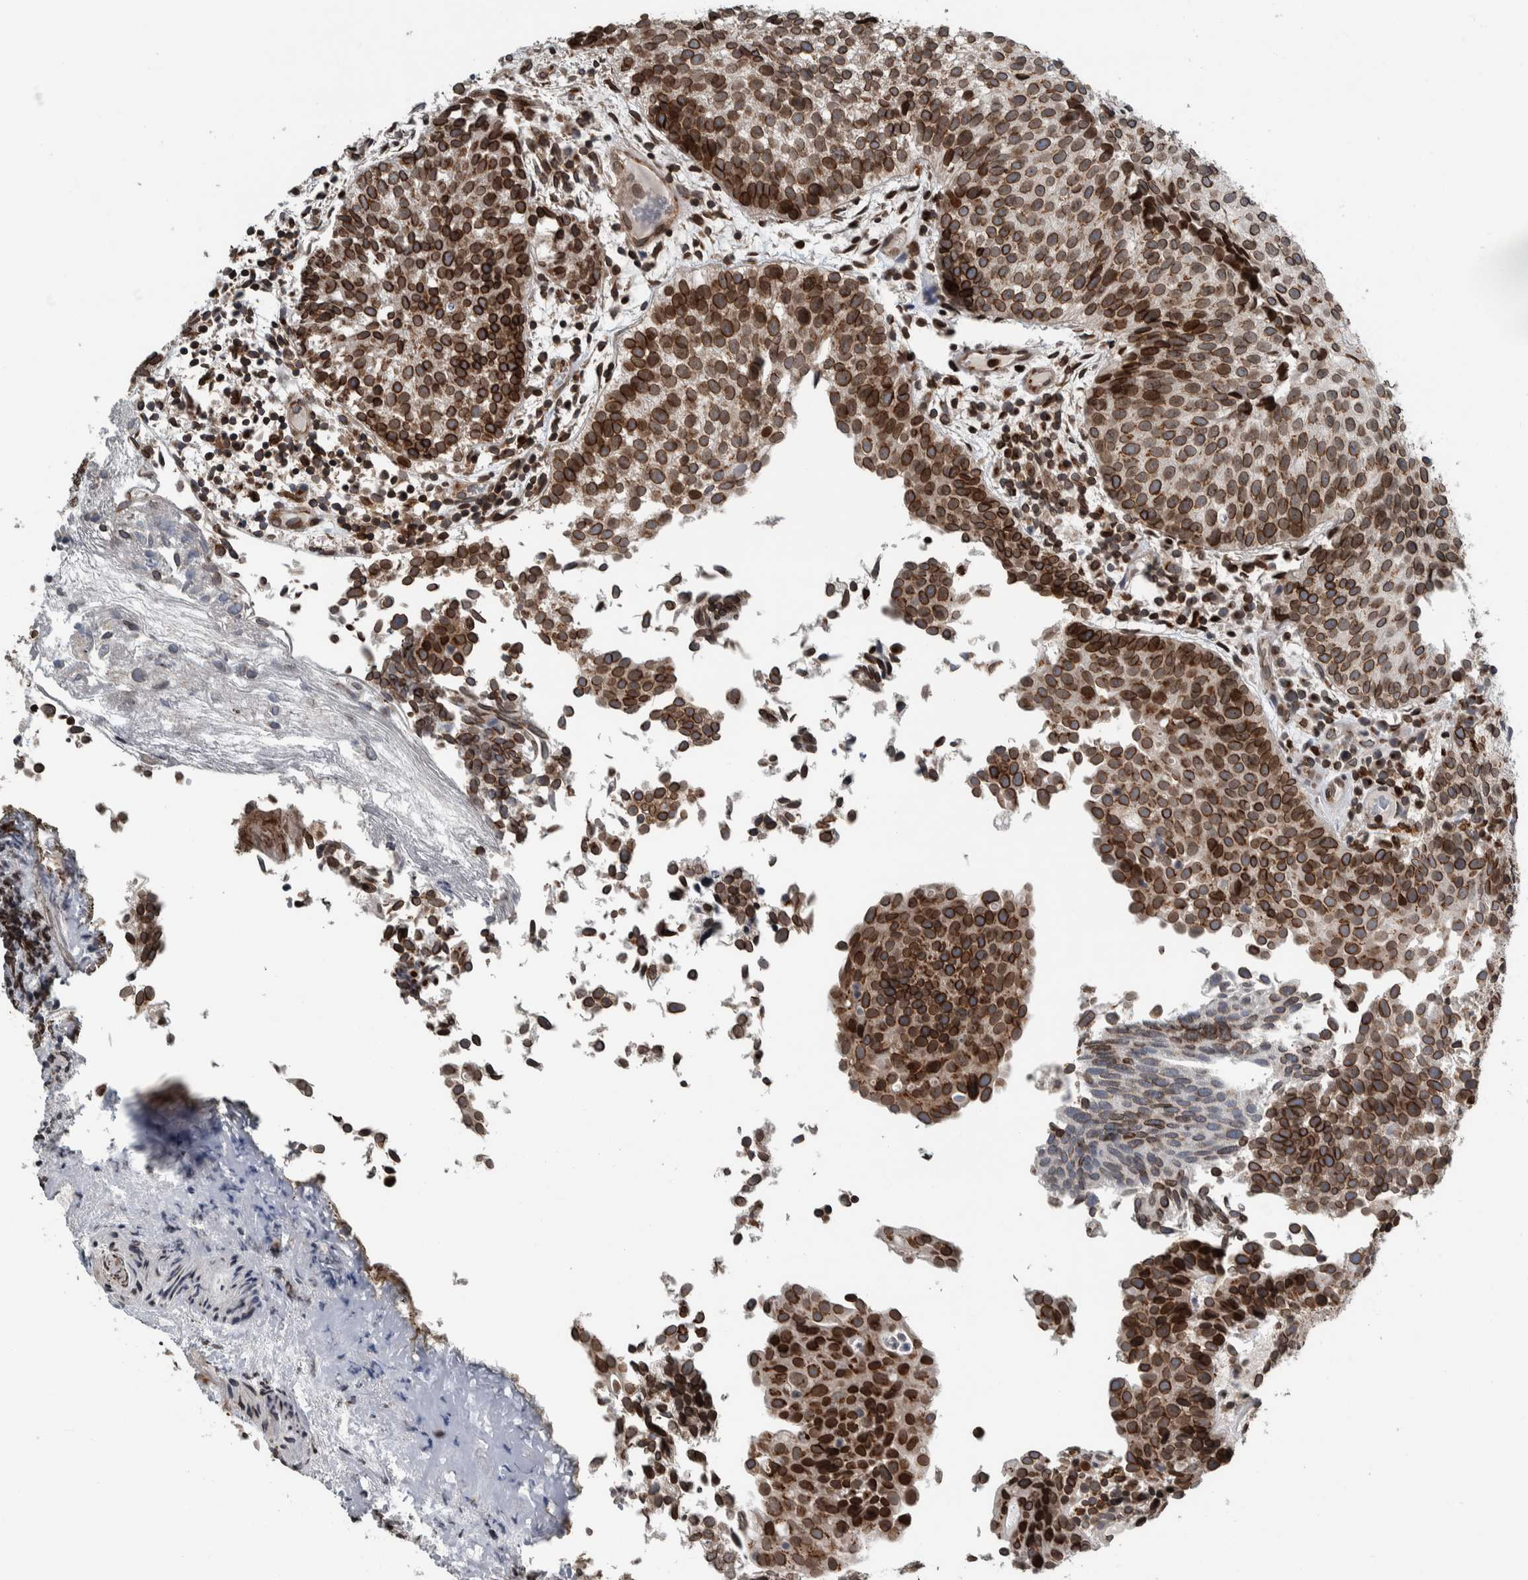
{"staining": {"intensity": "strong", "quantity": ">75%", "location": "cytoplasmic/membranous,nuclear"}, "tissue": "urothelial cancer", "cell_type": "Tumor cells", "image_type": "cancer", "snomed": [{"axis": "morphology", "description": "Urothelial carcinoma, Low grade"}, {"axis": "topography", "description": "Urinary bladder"}], "caption": "Immunohistochemical staining of urothelial carcinoma (low-grade) reveals high levels of strong cytoplasmic/membranous and nuclear protein positivity in approximately >75% of tumor cells.", "gene": "FAM135B", "patient": {"sex": "male", "age": 86}}